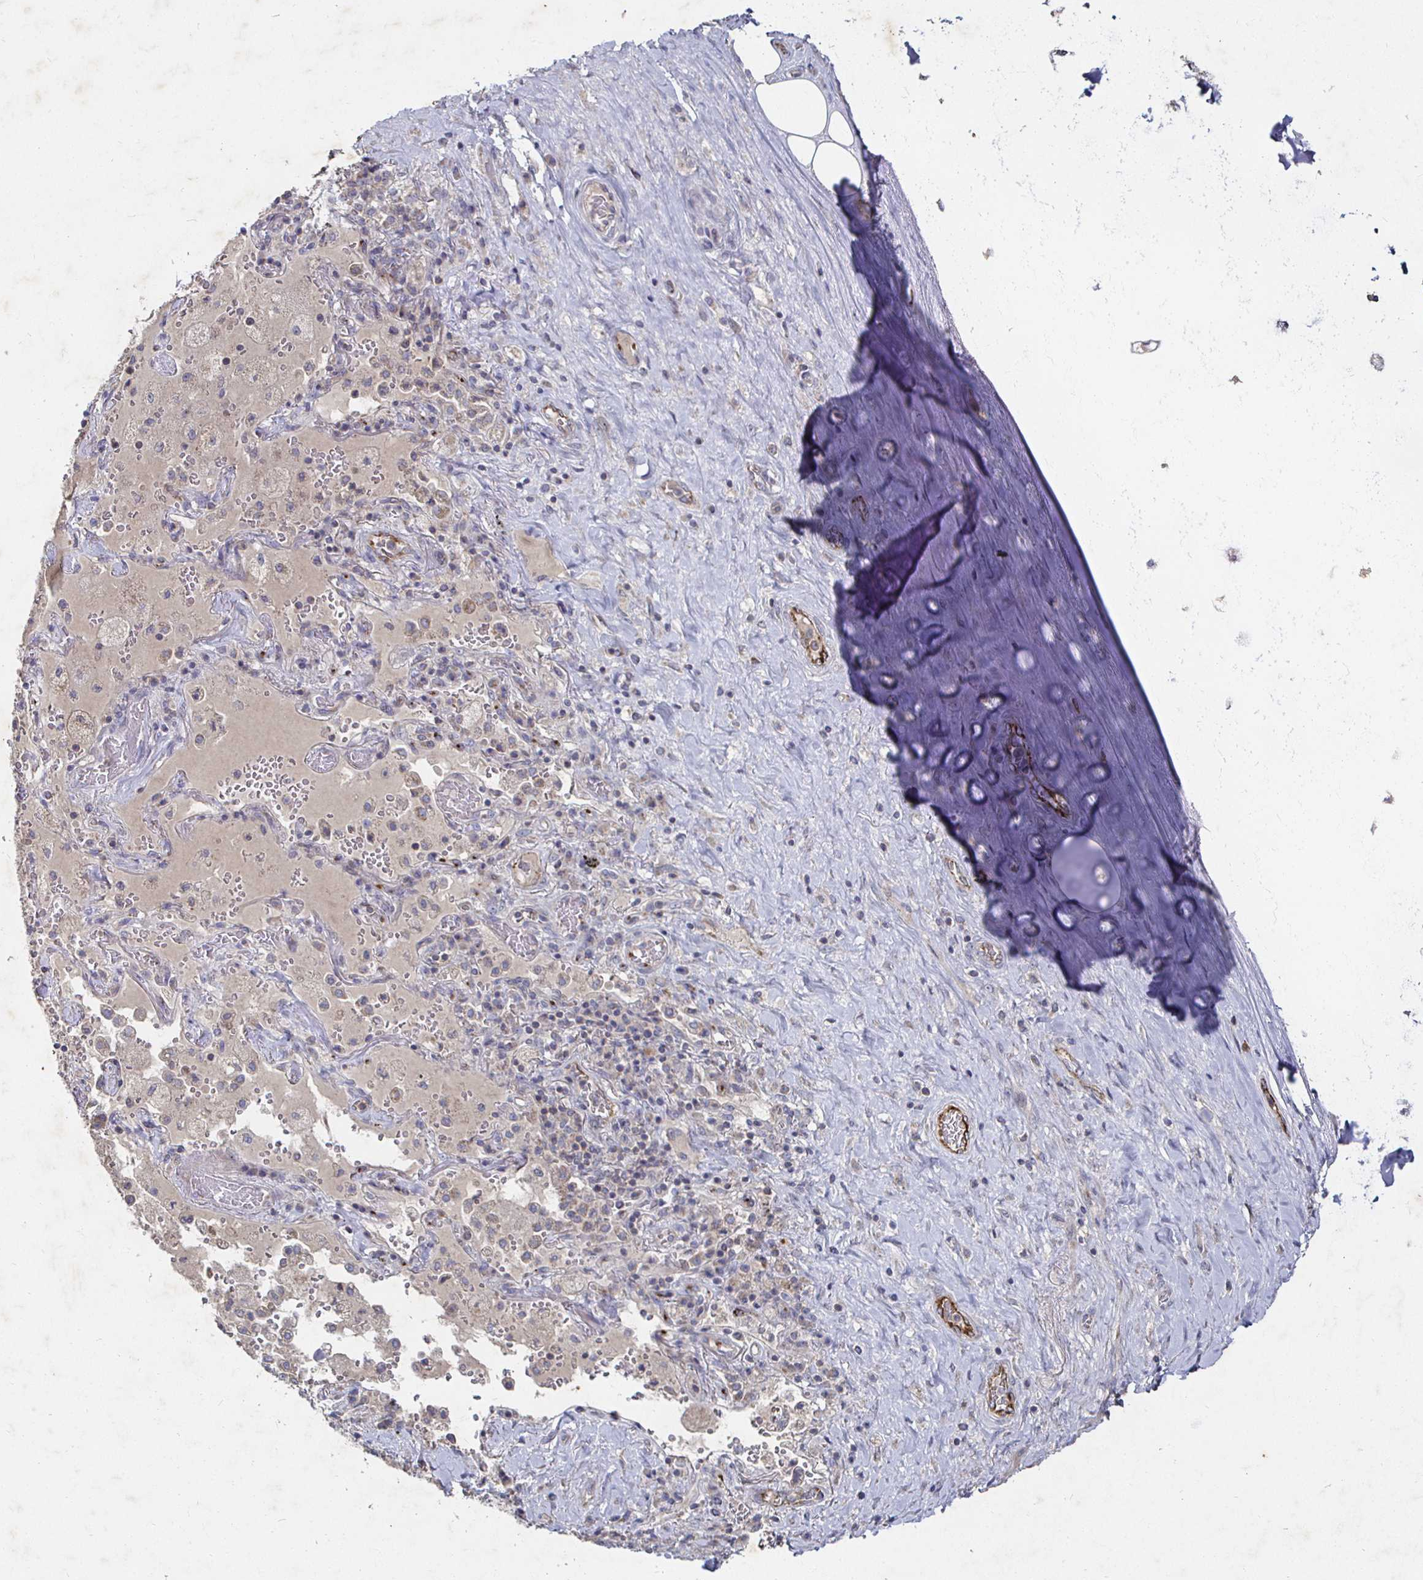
{"staining": {"intensity": "negative", "quantity": "none", "location": "none"}, "tissue": "adipose tissue", "cell_type": "Adipocytes", "image_type": "normal", "snomed": [{"axis": "morphology", "description": "Normal tissue, NOS"}, {"axis": "topography", "description": "Cartilage tissue"}, {"axis": "topography", "description": "Bronchus"}], "caption": "This image is of unremarkable adipose tissue stained with immunohistochemistry (IHC) to label a protein in brown with the nuclei are counter-stained blue. There is no staining in adipocytes.", "gene": "NRSN1", "patient": {"sex": "male", "age": 64}}